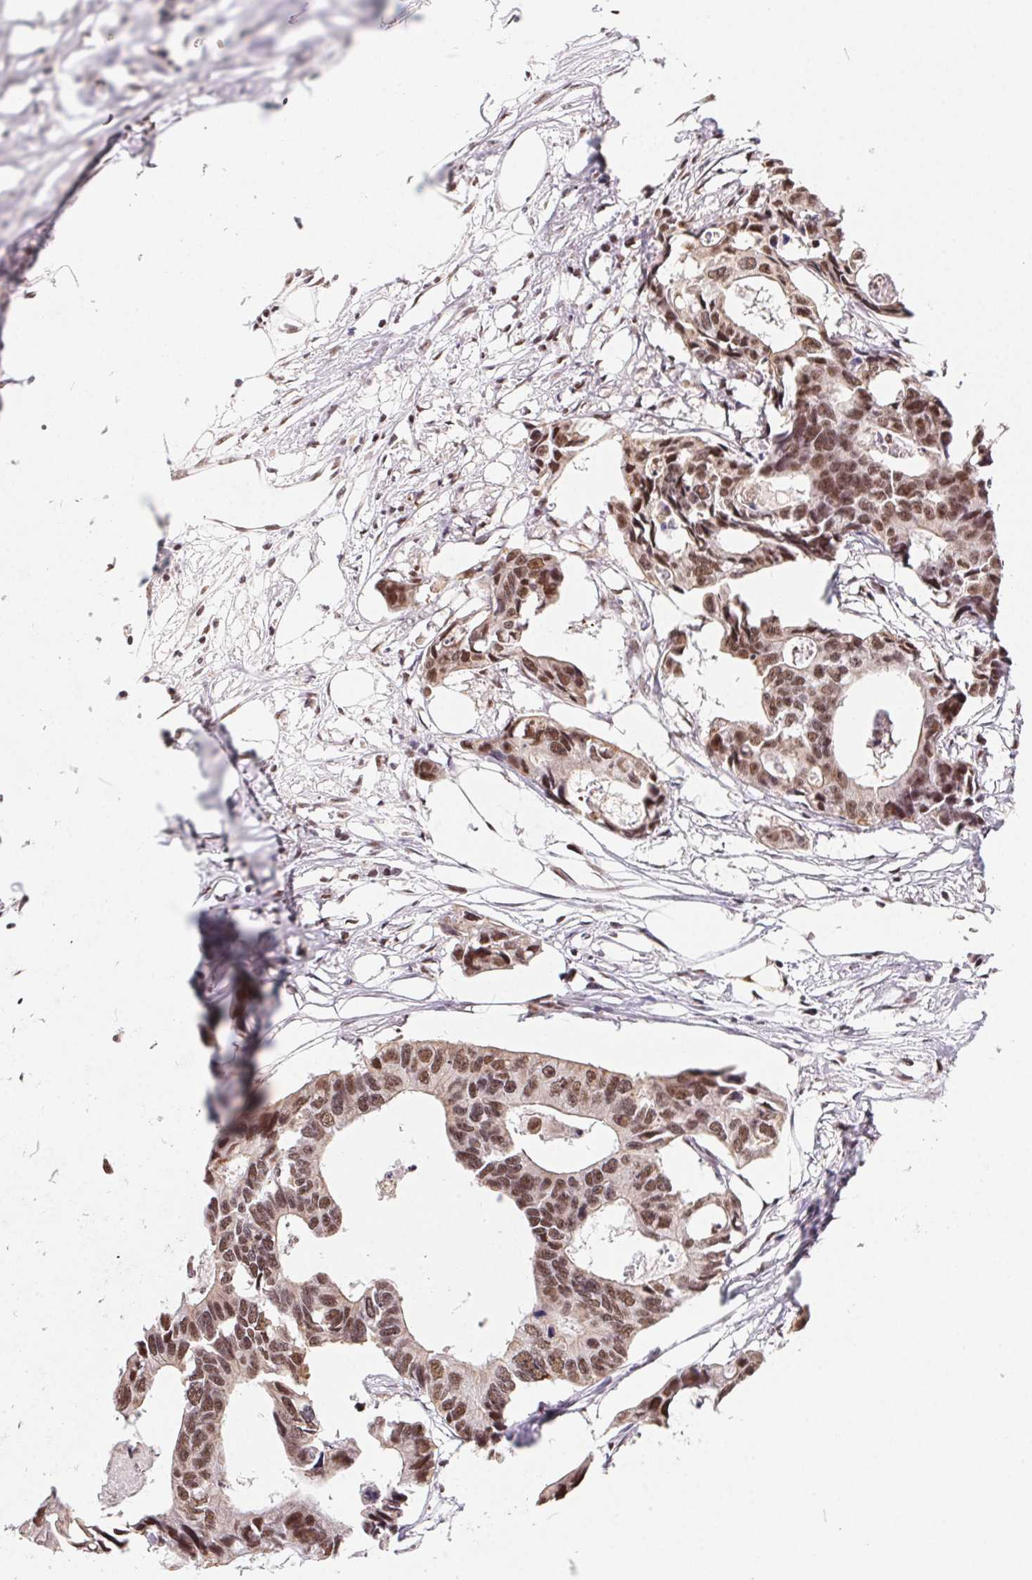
{"staining": {"intensity": "moderate", "quantity": ">75%", "location": "cytoplasmic/membranous,nuclear"}, "tissue": "colorectal cancer", "cell_type": "Tumor cells", "image_type": "cancer", "snomed": [{"axis": "morphology", "description": "Adenocarcinoma, NOS"}, {"axis": "topography", "description": "Rectum"}], "caption": "Protein expression analysis of colorectal cancer (adenocarcinoma) reveals moderate cytoplasmic/membranous and nuclear positivity in approximately >75% of tumor cells.", "gene": "TCERG1", "patient": {"sex": "male", "age": 57}}